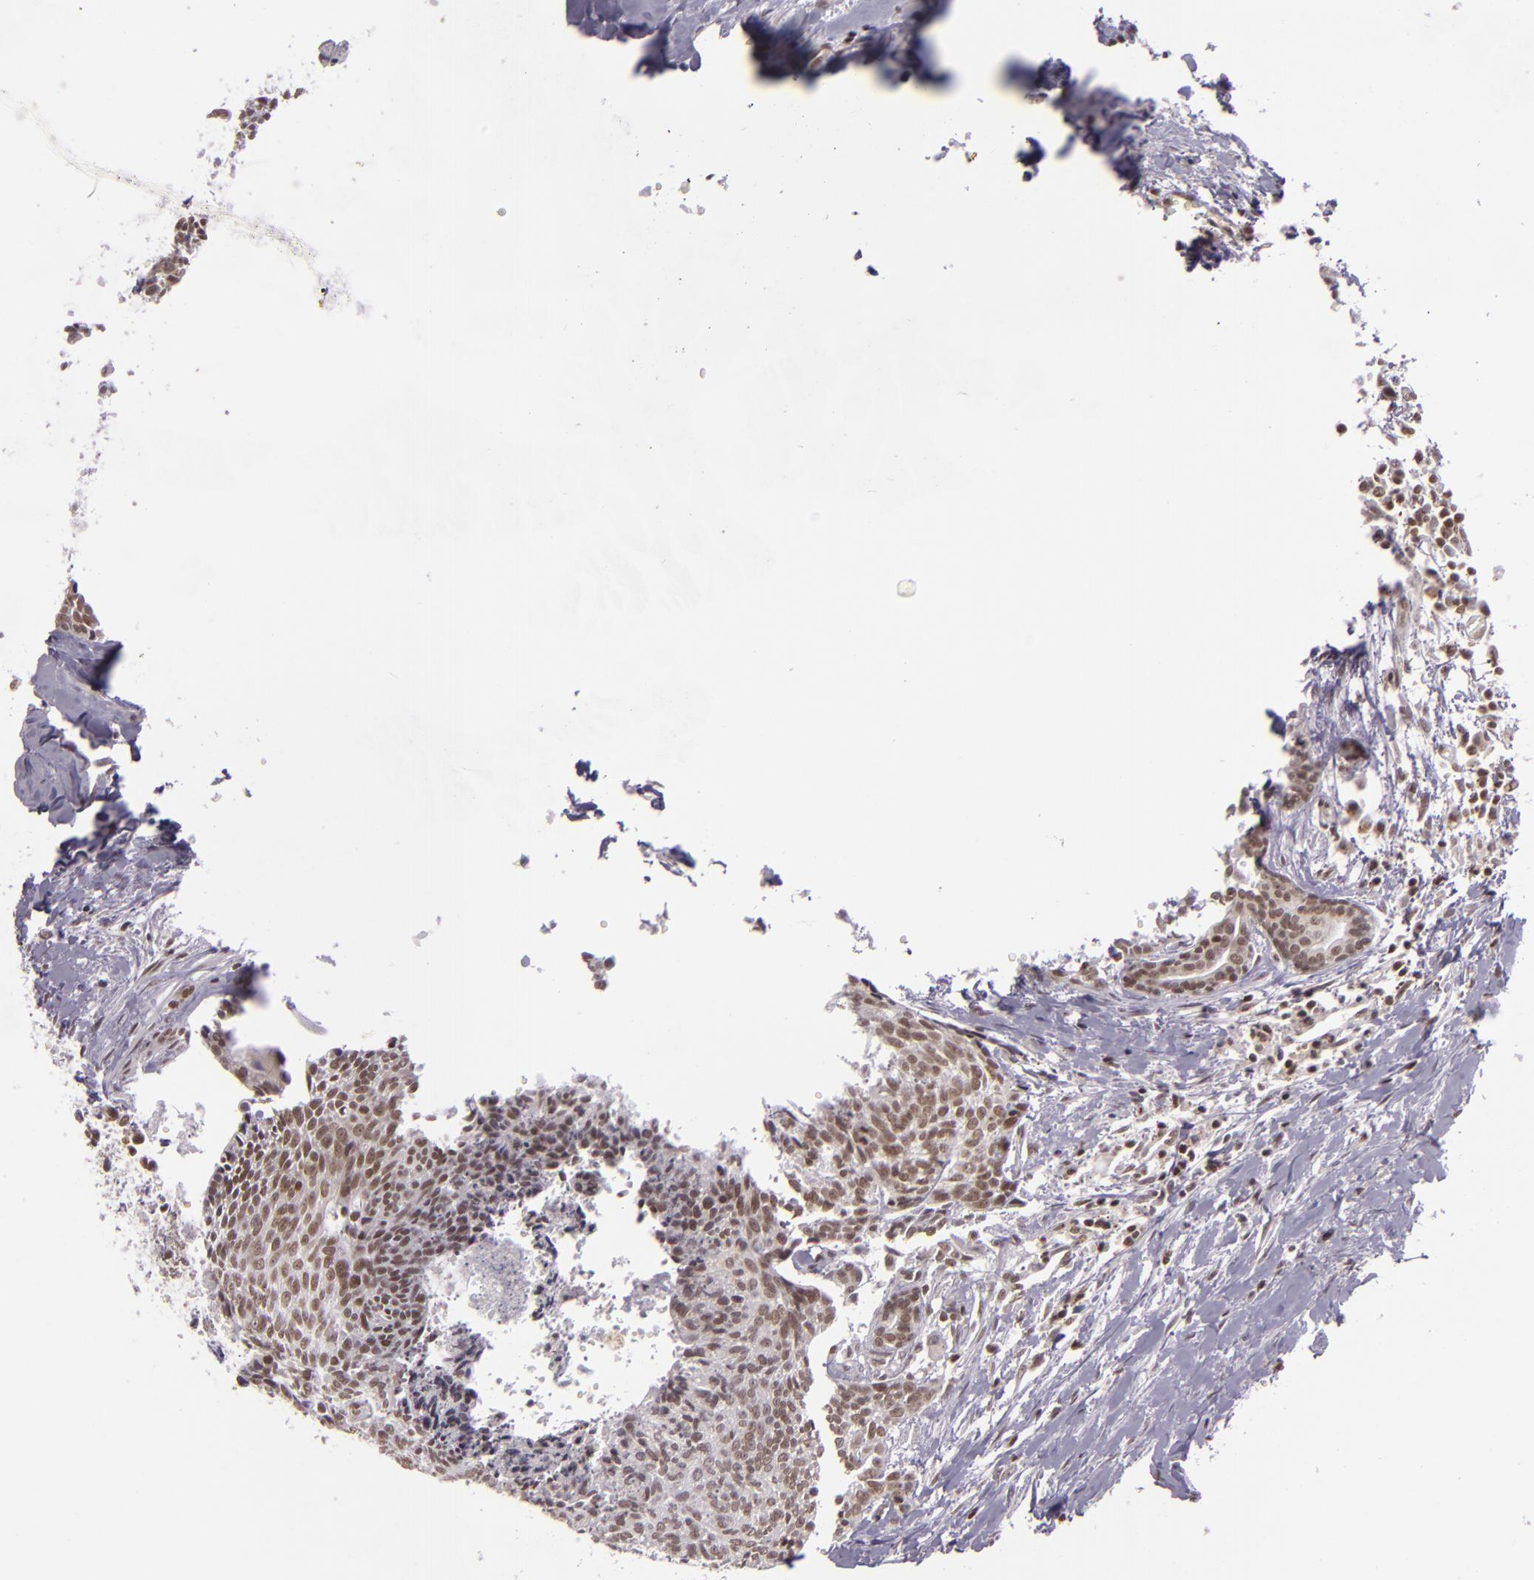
{"staining": {"intensity": "moderate", "quantity": ">75%", "location": "nuclear"}, "tissue": "head and neck cancer", "cell_type": "Tumor cells", "image_type": "cancer", "snomed": [{"axis": "morphology", "description": "Squamous cell carcinoma, NOS"}, {"axis": "topography", "description": "Salivary gland"}, {"axis": "topography", "description": "Head-Neck"}], "caption": "Immunohistochemistry of human squamous cell carcinoma (head and neck) displays medium levels of moderate nuclear positivity in approximately >75% of tumor cells.", "gene": "ZFX", "patient": {"sex": "male", "age": 70}}